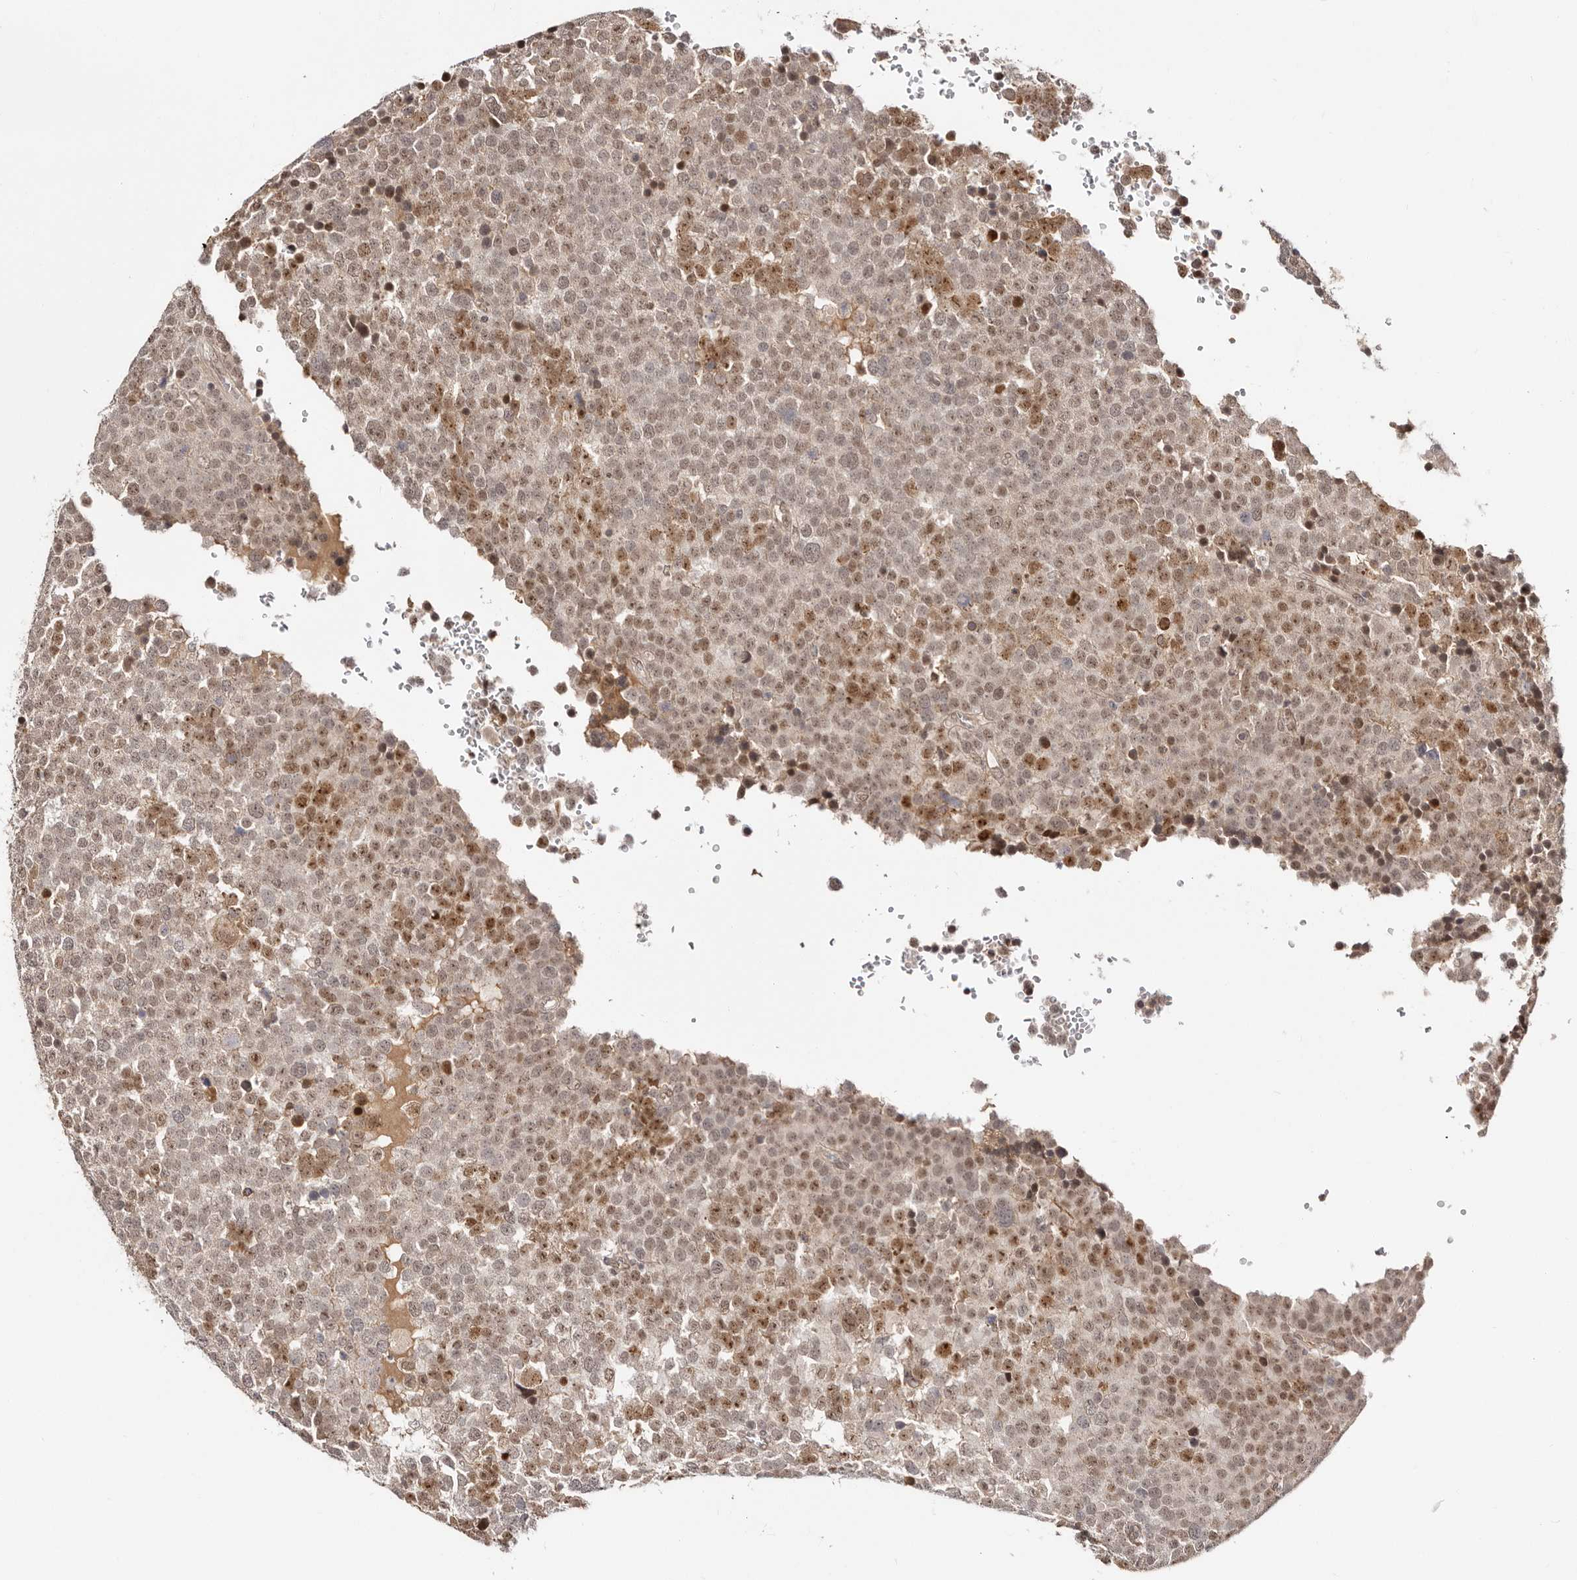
{"staining": {"intensity": "moderate", "quantity": "25%-75%", "location": "nuclear"}, "tissue": "testis cancer", "cell_type": "Tumor cells", "image_type": "cancer", "snomed": [{"axis": "morphology", "description": "Seminoma, NOS"}, {"axis": "topography", "description": "Testis"}], "caption": "Approximately 25%-75% of tumor cells in testis seminoma exhibit moderate nuclear protein positivity as visualized by brown immunohistochemical staining.", "gene": "MED8", "patient": {"sex": "male", "age": 71}}